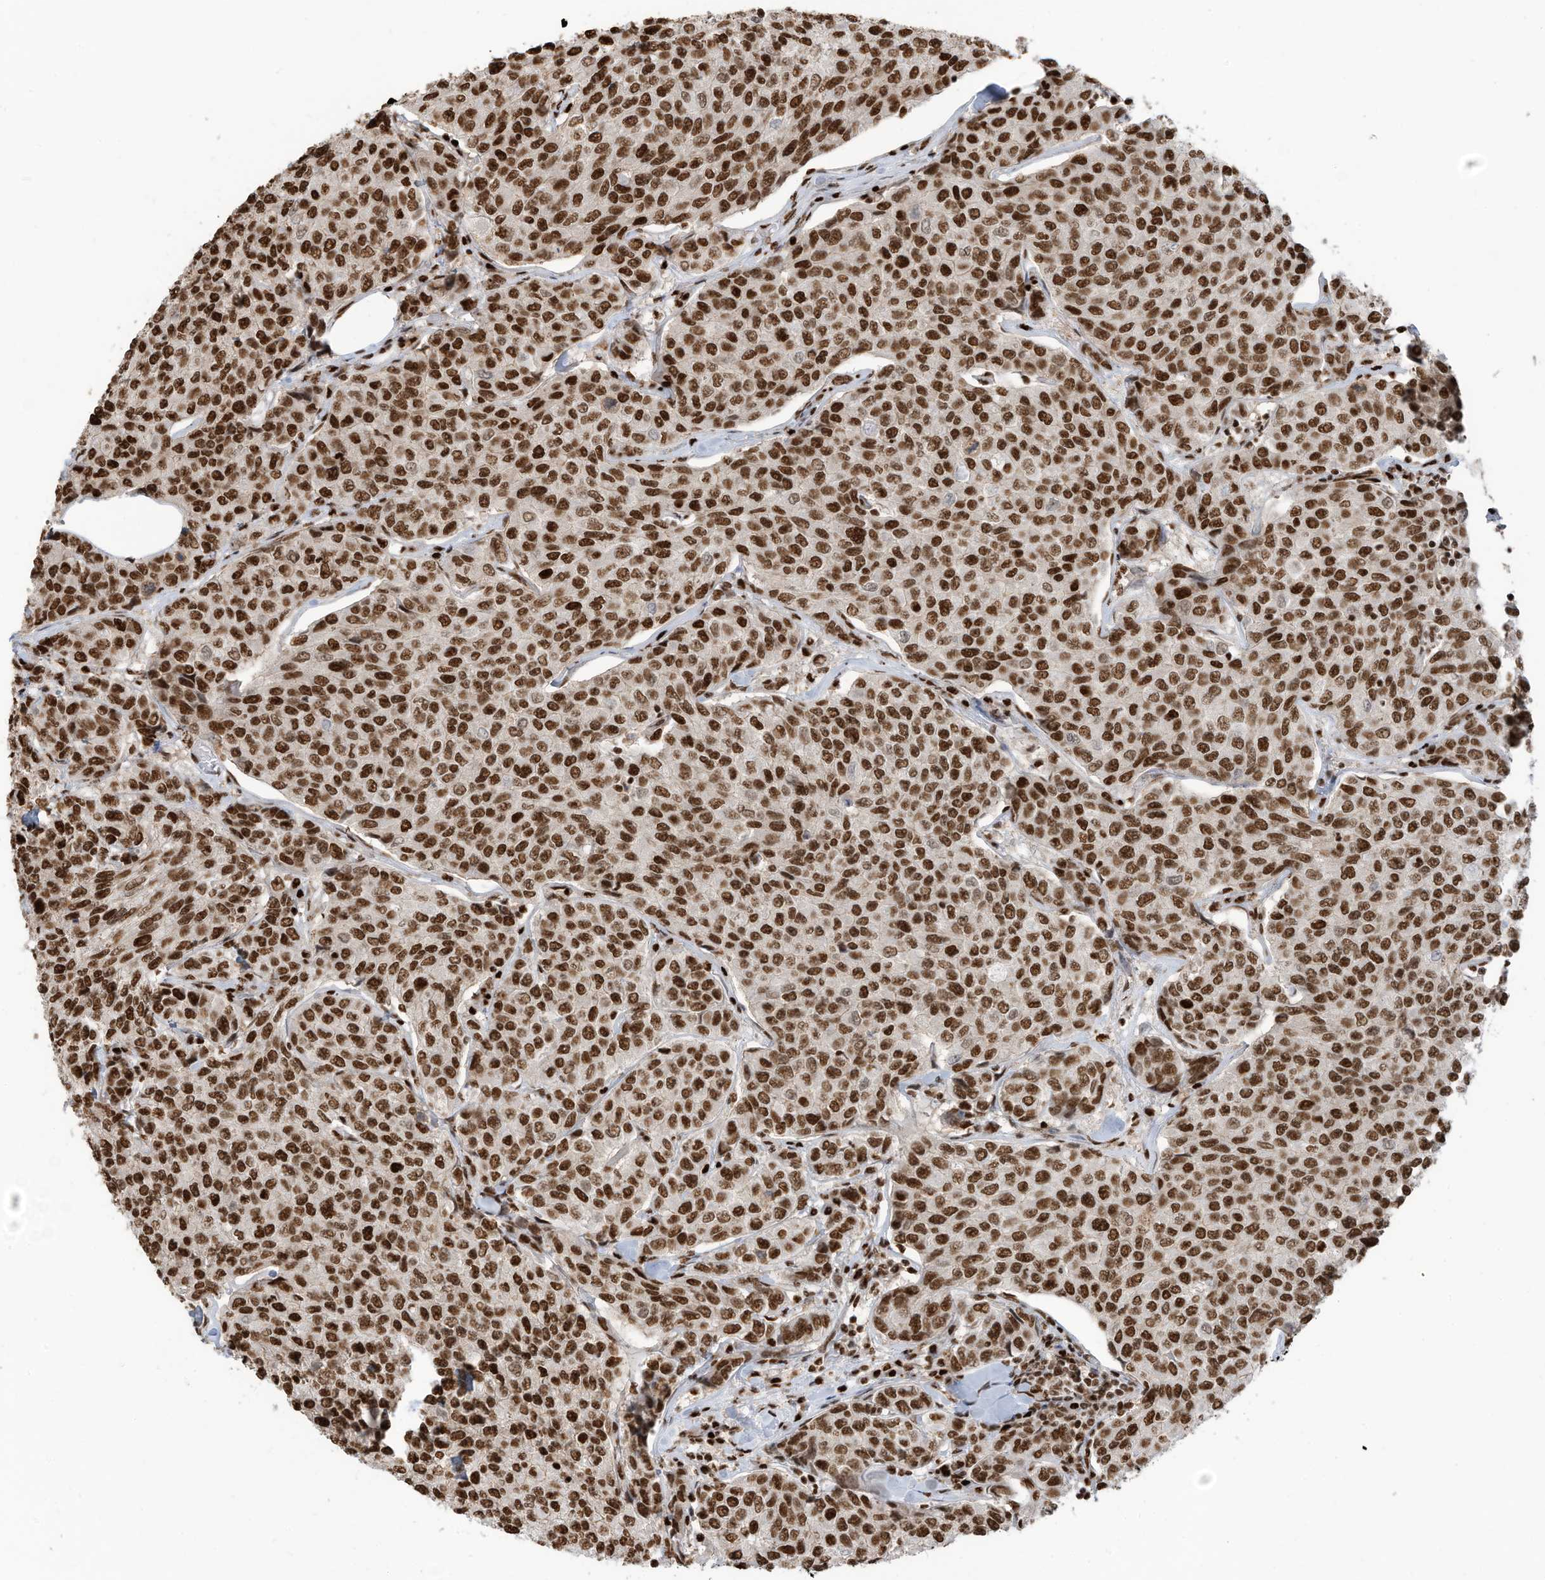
{"staining": {"intensity": "strong", "quantity": ">75%", "location": "nuclear"}, "tissue": "breast cancer", "cell_type": "Tumor cells", "image_type": "cancer", "snomed": [{"axis": "morphology", "description": "Duct carcinoma"}, {"axis": "topography", "description": "Breast"}], "caption": "A micrograph of human infiltrating ductal carcinoma (breast) stained for a protein exhibits strong nuclear brown staining in tumor cells.", "gene": "SAMD15", "patient": {"sex": "female", "age": 55}}